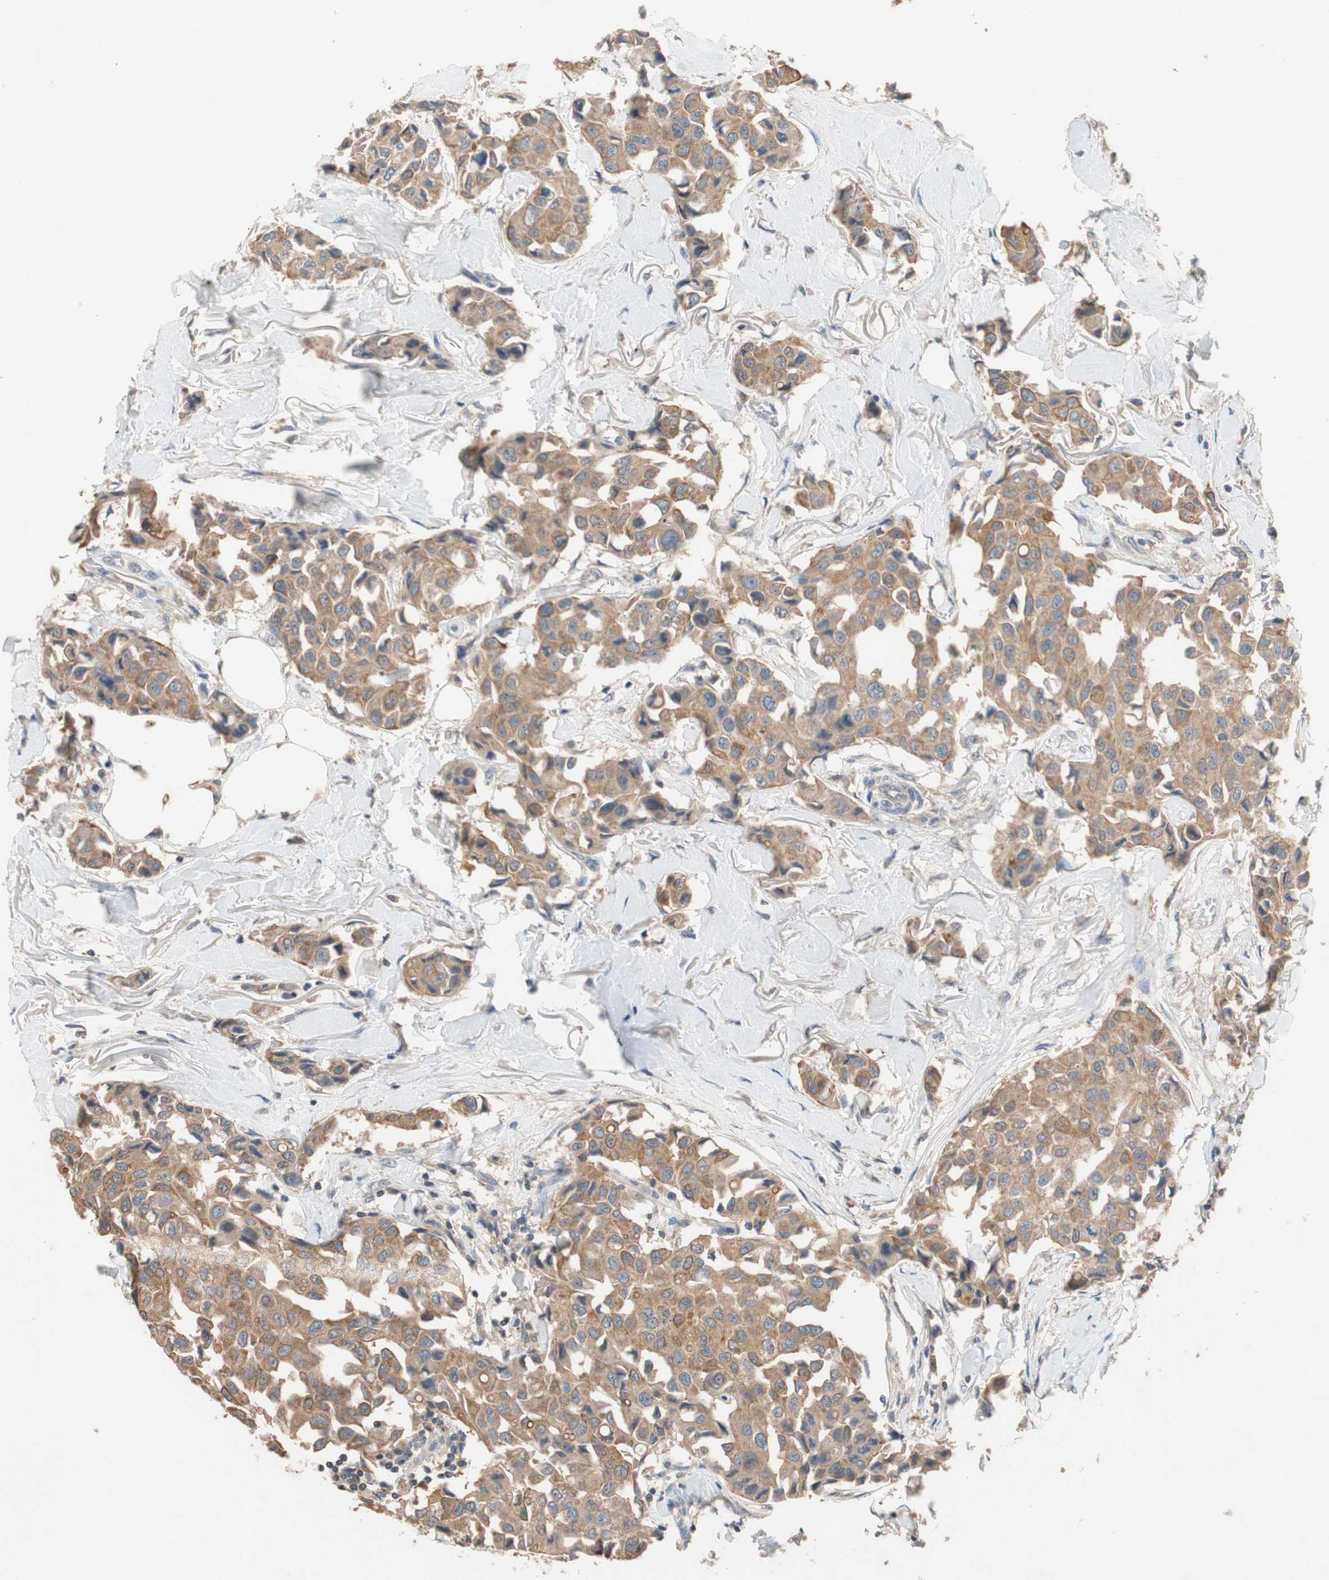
{"staining": {"intensity": "moderate", "quantity": ">75%", "location": "cytoplasmic/membranous"}, "tissue": "breast cancer", "cell_type": "Tumor cells", "image_type": "cancer", "snomed": [{"axis": "morphology", "description": "Duct carcinoma"}, {"axis": "topography", "description": "Breast"}], "caption": "Immunohistochemistry (IHC) (DAB (3,3'-diaminobenzidine)) staining of human breast cancer exhibits moderate cytoplasmic/membranous protein staining in approximately >75% of tumor cells. The staining was performed using DAB (3,3'-diaminobenzidine) to visualize the protein expression in brown, while the nuclei were stained in blue with hematoxylin (Magnification: 20x).", "gene": "ADAP1", "patient": {"sex": "female", "age": 80}}